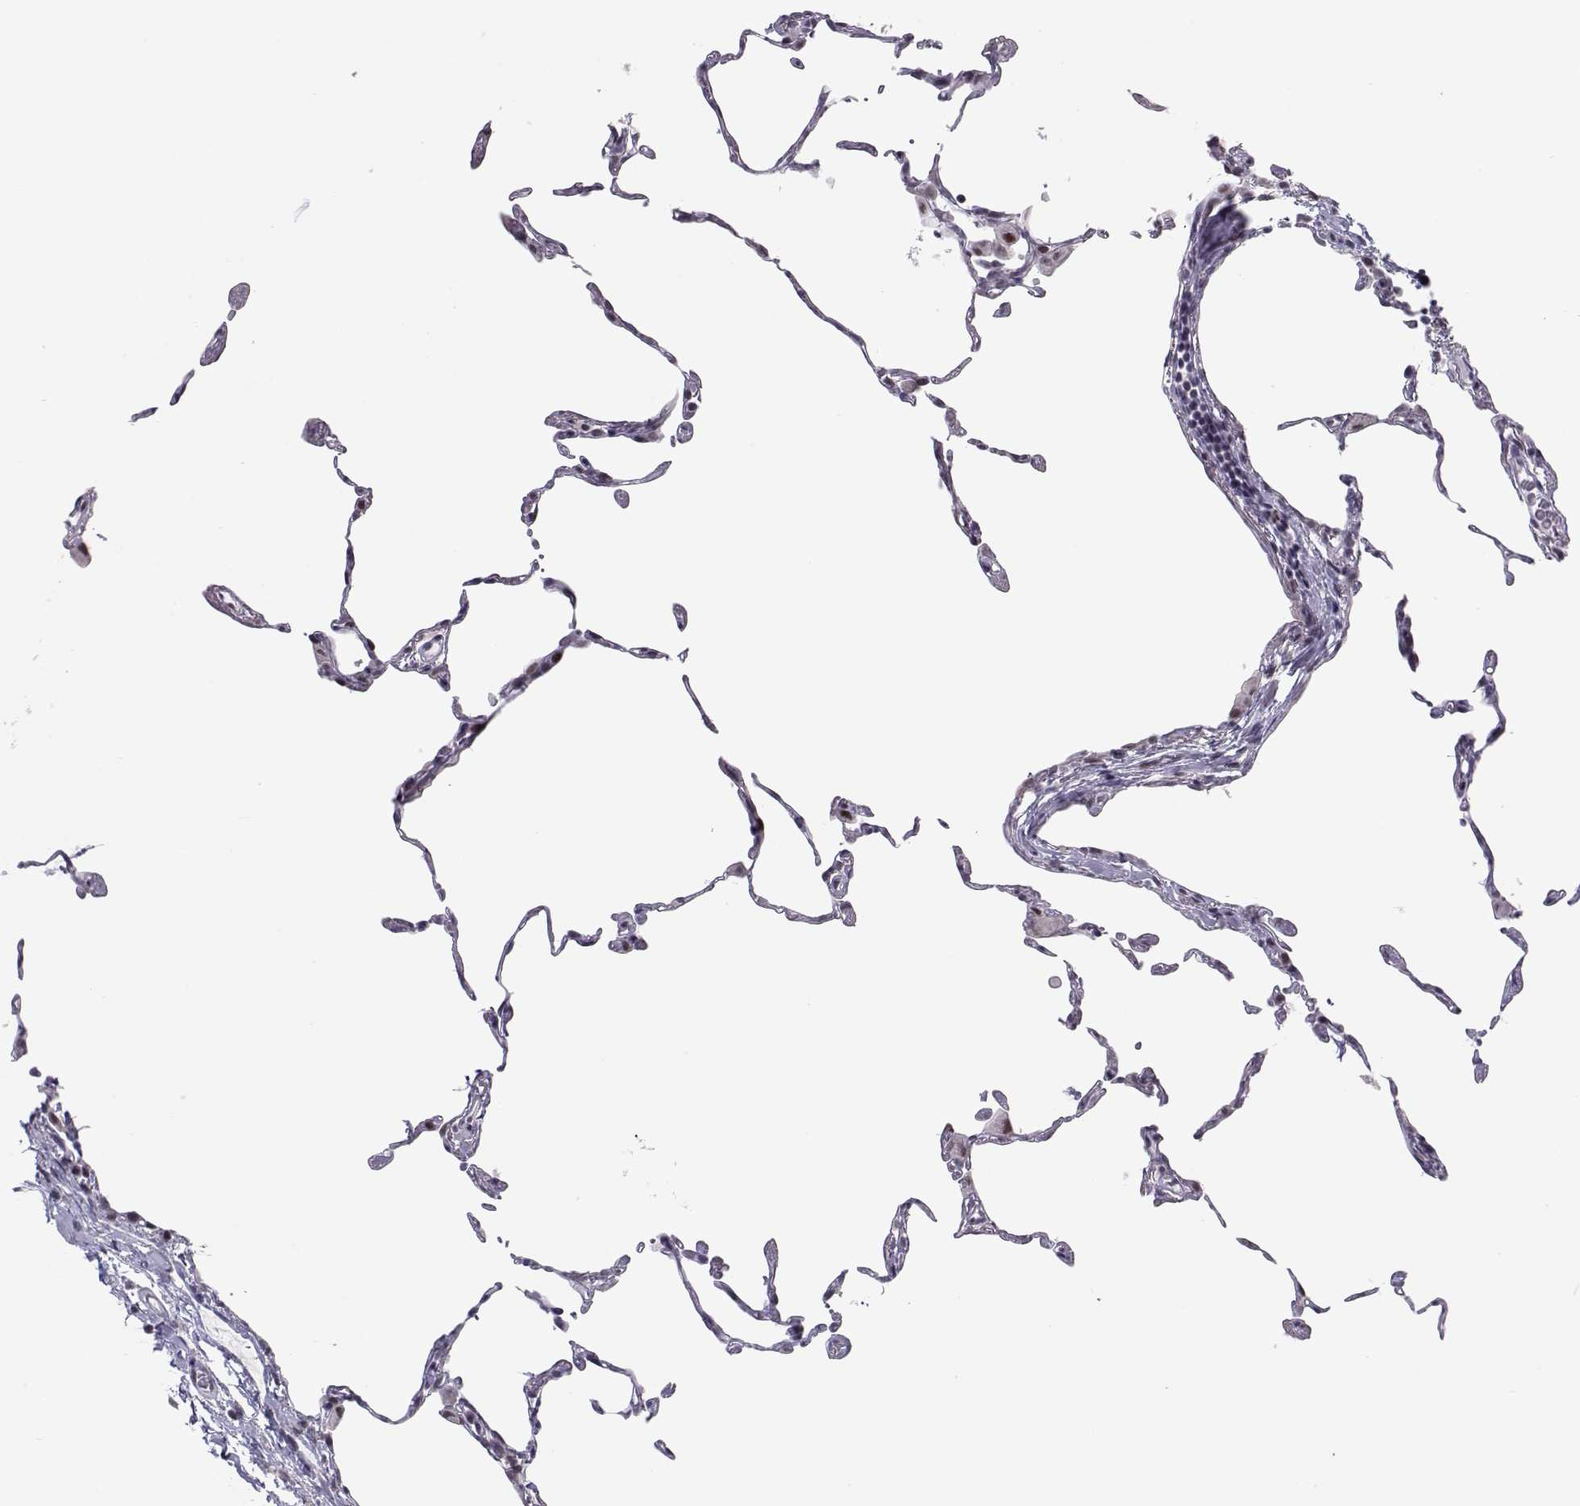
{"staining": {"intensity": "negative", "quantity": "none", "location": "none"}, "tissue": "lung", "cell_type": "Alveolar cells", "image_type": "normal", "snomed": [{"axis": "morphology", "description": "Normal tissue, NOS"}, {"axis": "topography", "description": "Lung"}], "caption": "Immunohistochemistry photomicrograph of unremarkable lung: human lung stained with DAB (3,3'-diaminobenzidine) reveals no significant protein positivity in alveolar cells.", "gene": "SIX6", "patient": {"sex": "female", "age": 57}}